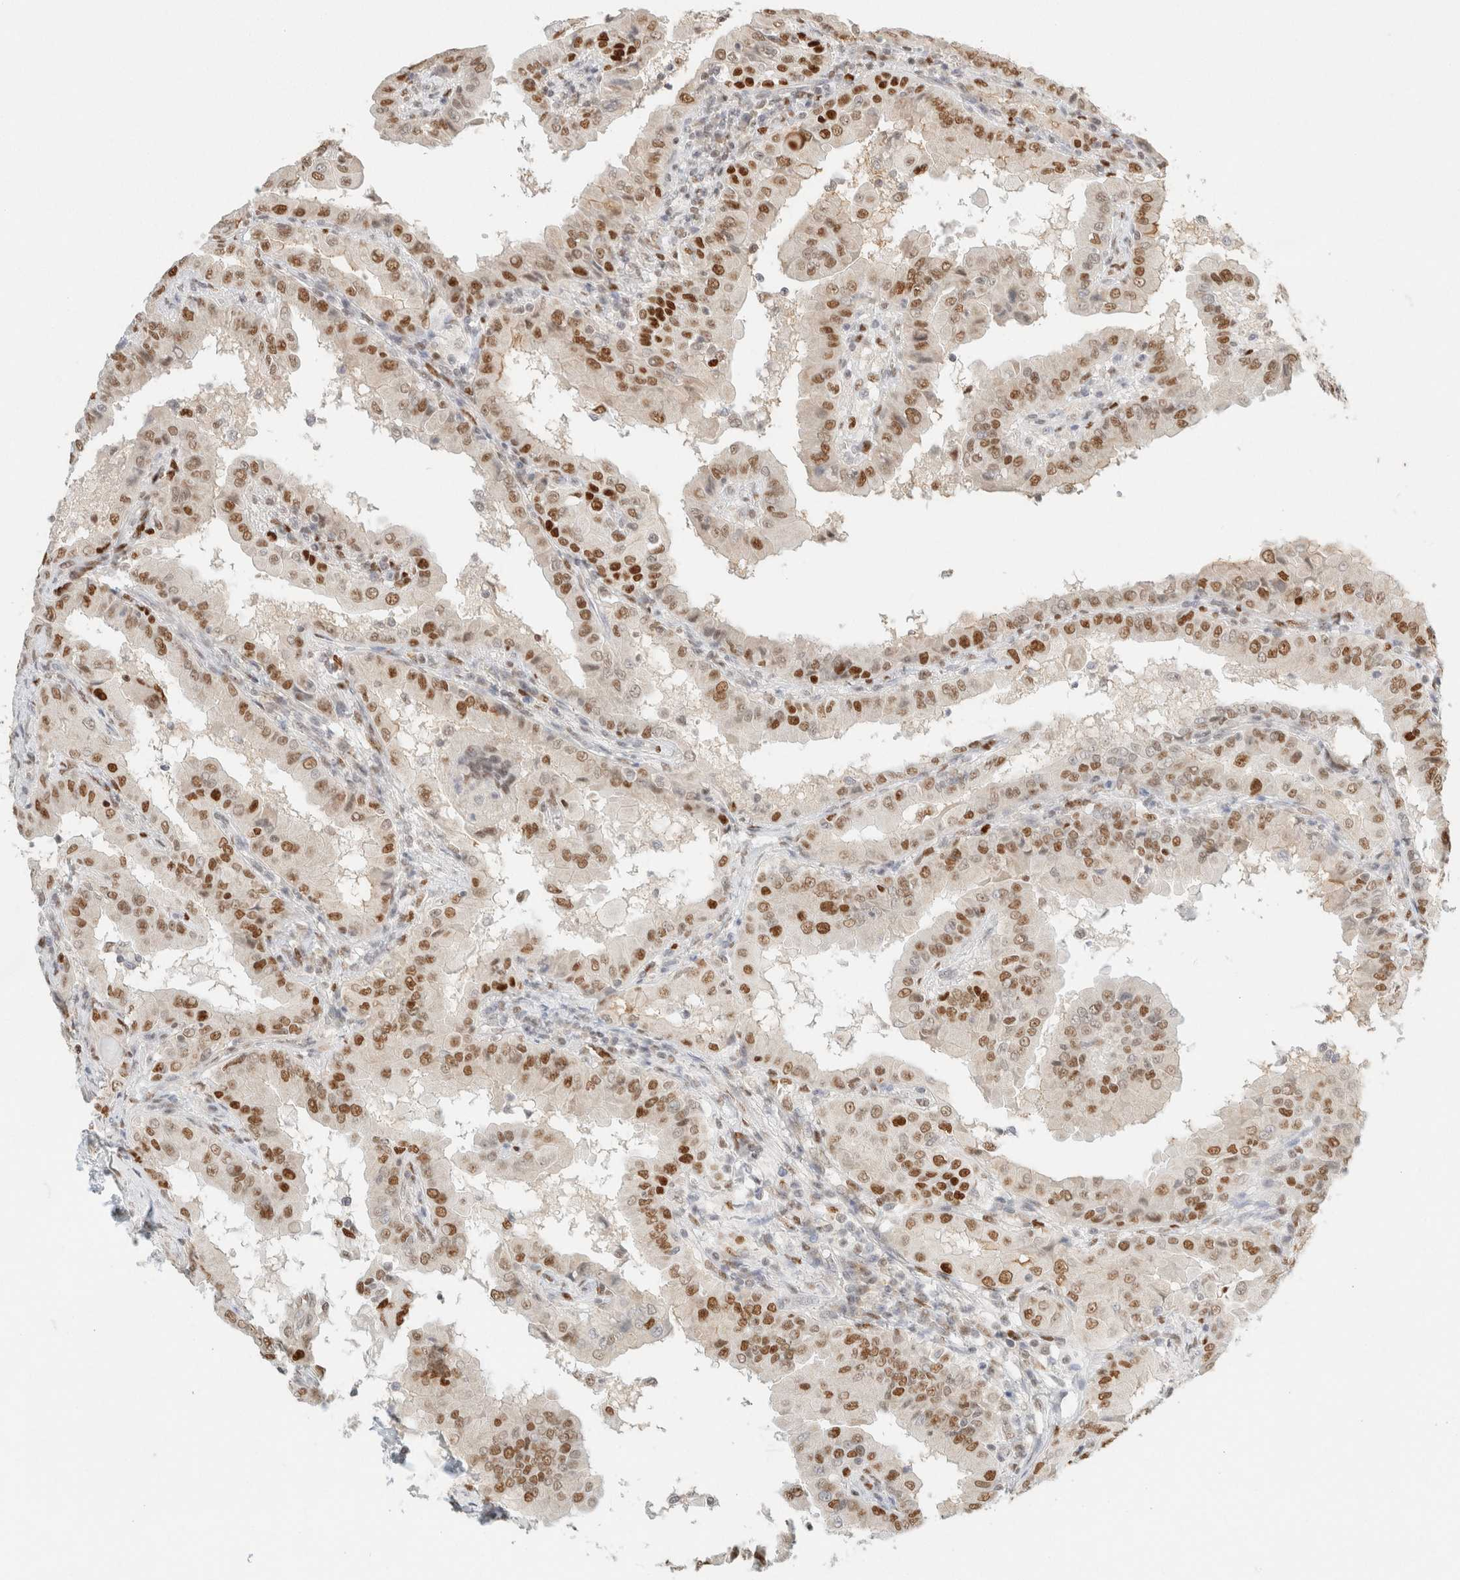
{"staining": {"intensity": "moderate", "quantity": ">75%", "location": "nuclear"}, "tissue": "thyroid cancer", "cell_type": "Tumor cells", "image_type": "cancer", "snomed": [{"axis": "morphology", "description": "Papillary adenocarcinoma, NOS"}, {"axis": "topography", "description": "Thyroid gland"}], "caption": "The photomicrograph reveals immunohistochemical staining of thyroid cancer (papillary adenocarcinoma). There is moderate nuclear staining is present in approximately >75% of tumor cells.", "gene": "DDB2", "patient": {"sex": "male", "age": 33}}